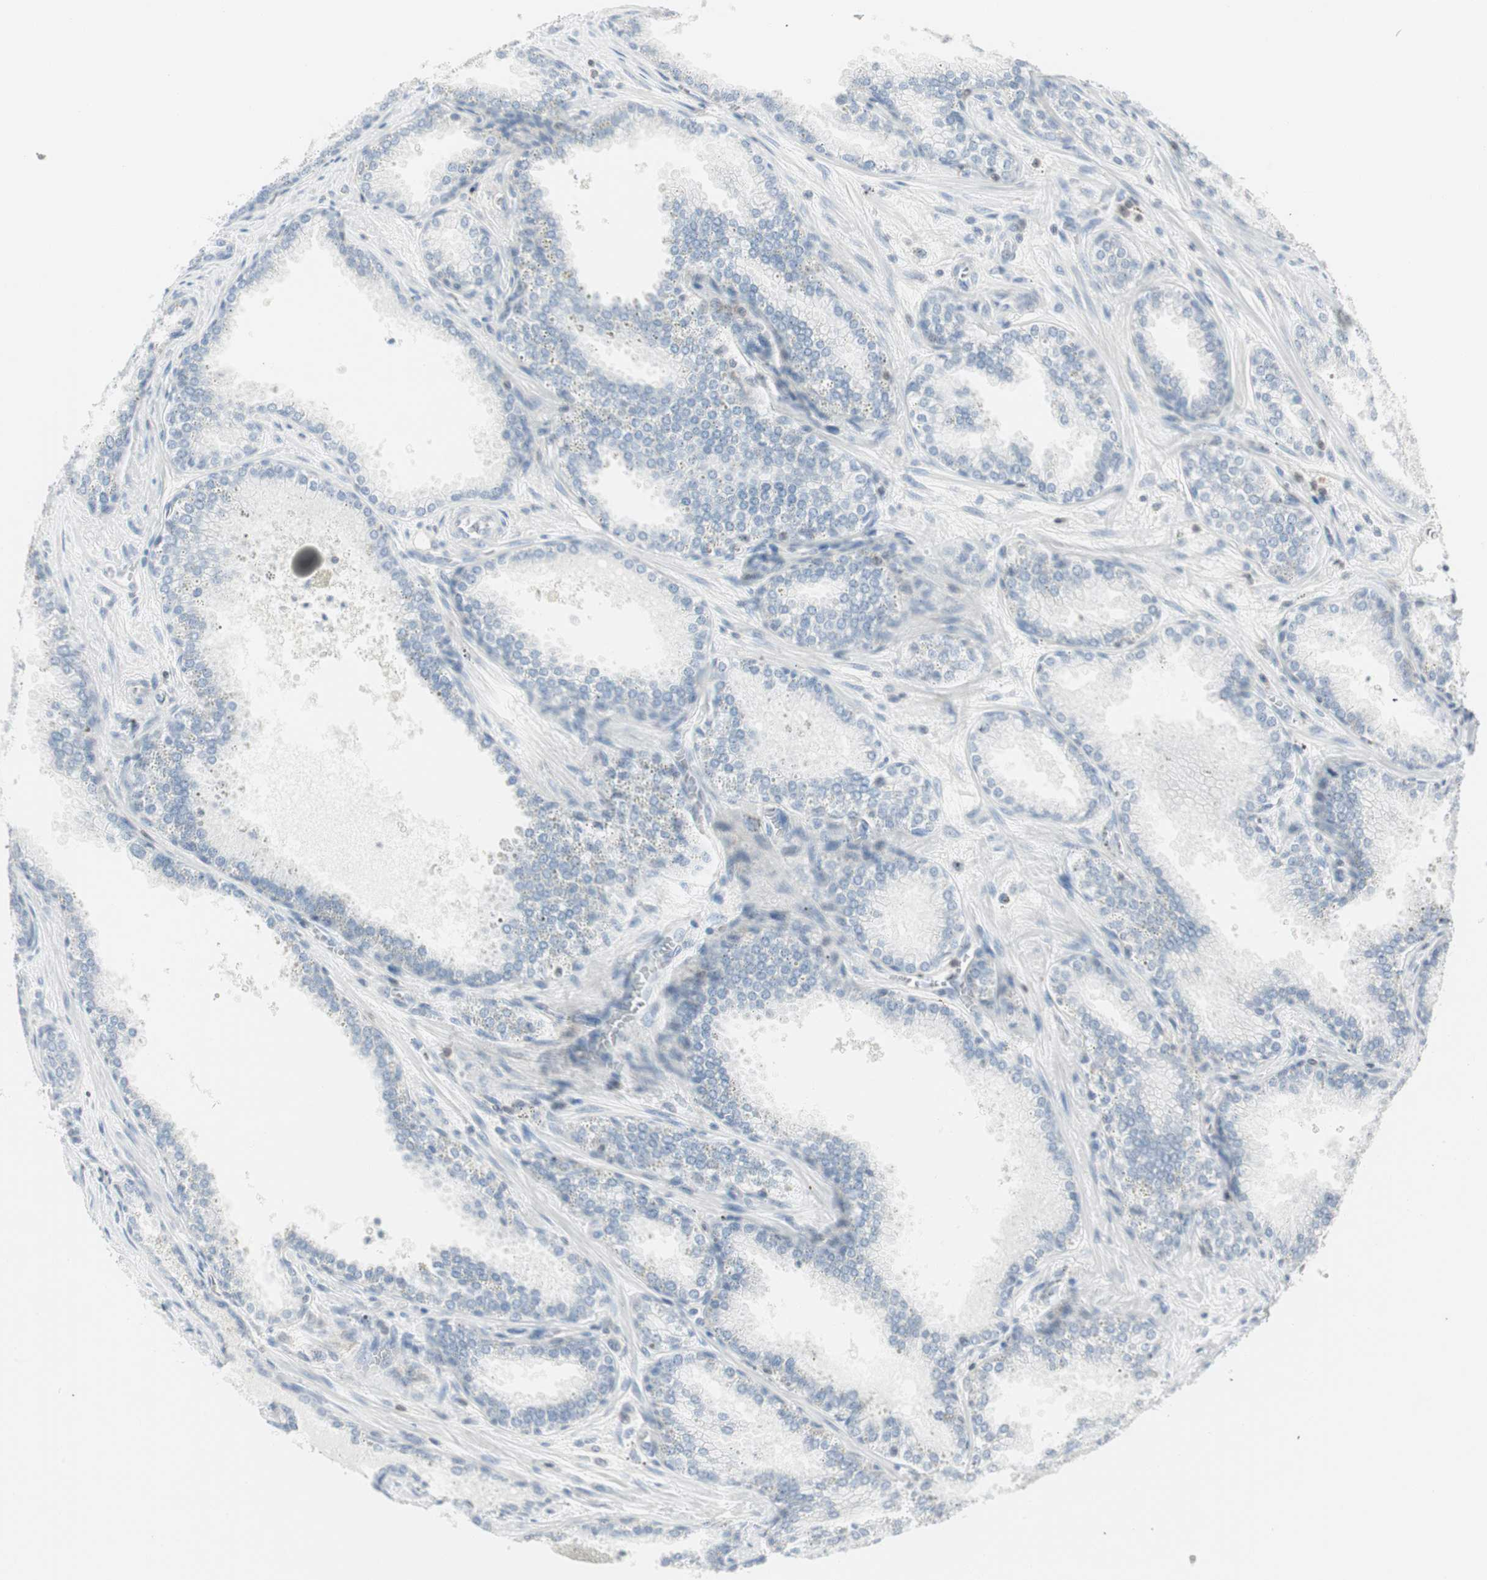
{"staining": {"intensity": "negative", "quantity": "none", "location": "none"}, "tissue": "prostate cancer", "cell_type": "Tumor cells", "image_type": "cancer", "snomed": [{"axis": "morphology", "description": "Adenocarcinoma, Low grade"}, {"axis": "topography", "description": "Prostate"}], "caption": "There is no significant expression in tumor cells of low-grade adenocarcinoma (prostate).", "gene": "PPP1CA", "patient": {"sex": "male", "age": 60}}